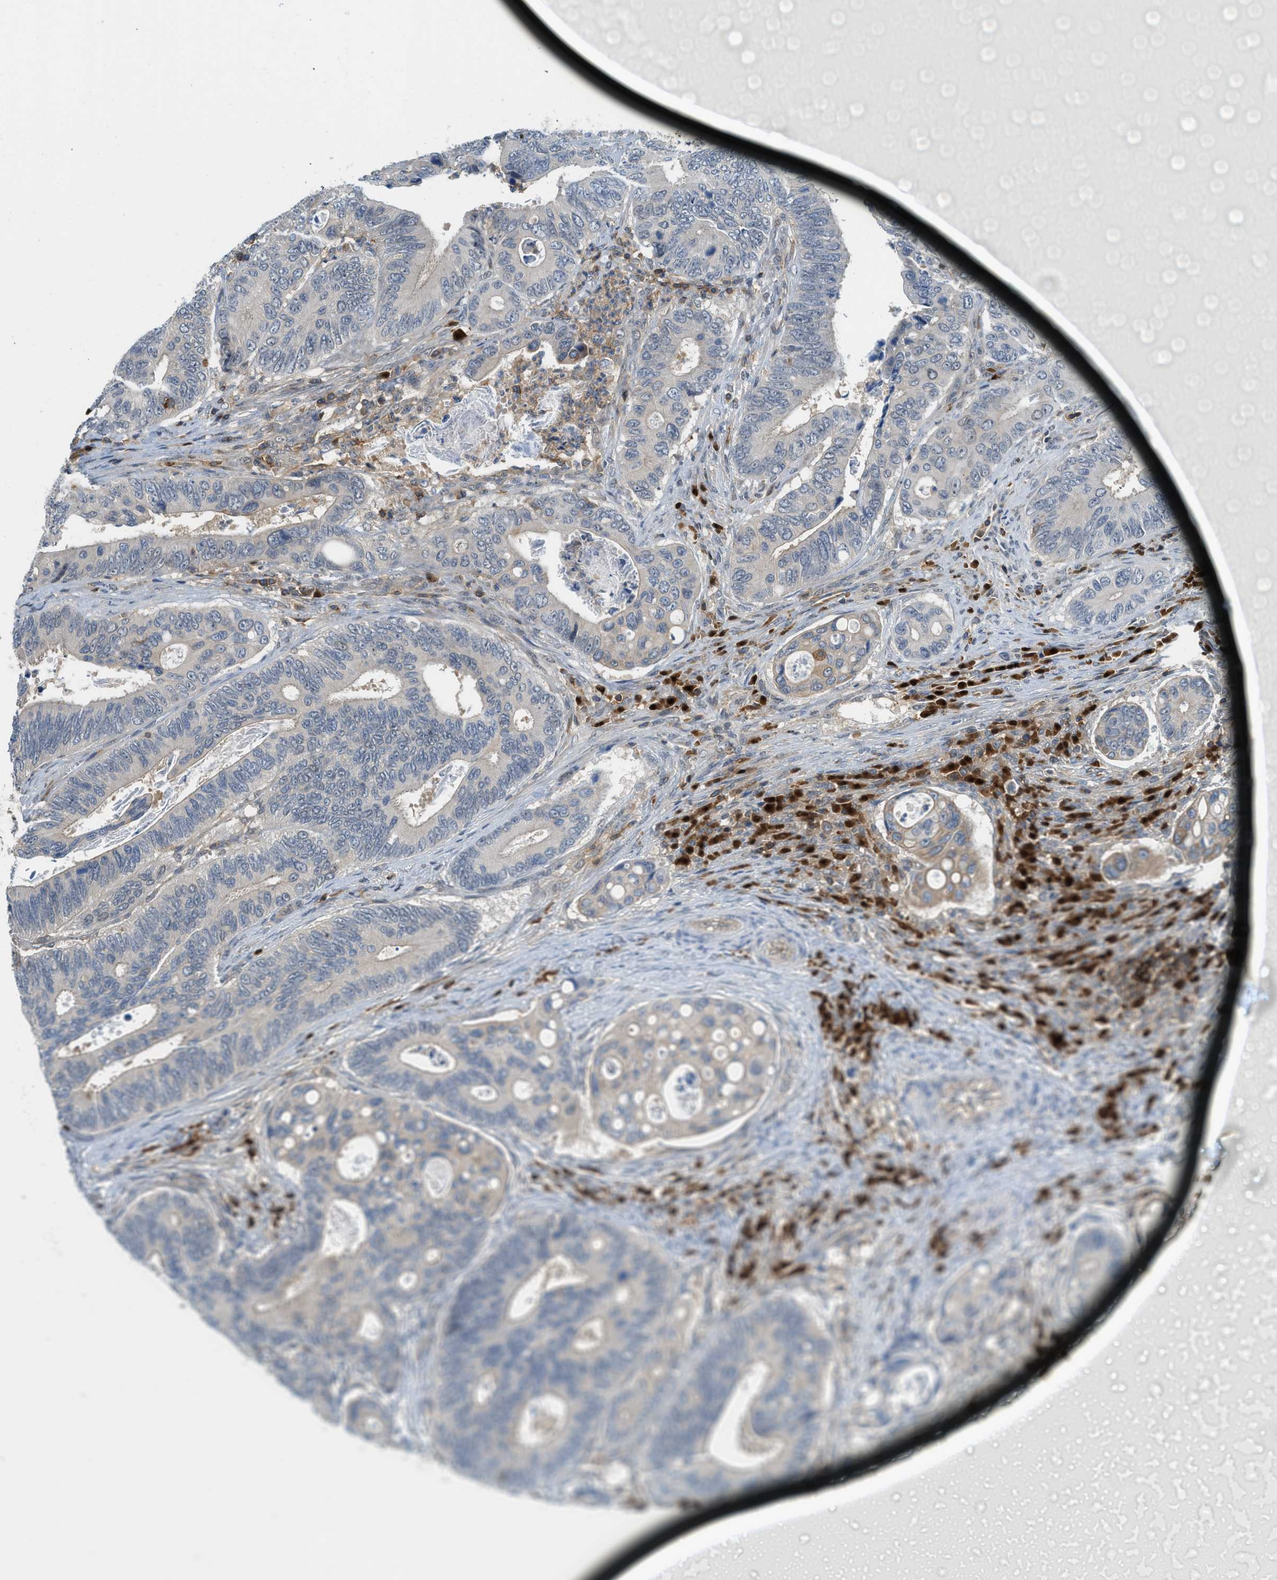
{"staining": {"intensity": "weak", "quantity": "<25%", "location": "cytoplasmic/membranous"}, "tissue": "colorectal cancer", "cell_type": "Tumor cells", "image_type": "cancer", "snomed": [{"axis": "morphology", "description": "Inflammation, NOS"}, {"axis": "morphology", "description": "Adenocarcinoma, NOS"}, {"axis": "topography", "description": "Colon"}], "caption": "Colorectal cancer (adenocarcinoma) stained for a protein using immunohistochemistry shows no staining tumor cells.", "gene": "GMPPB", "patient": {"sex": "male", "age": 72}}